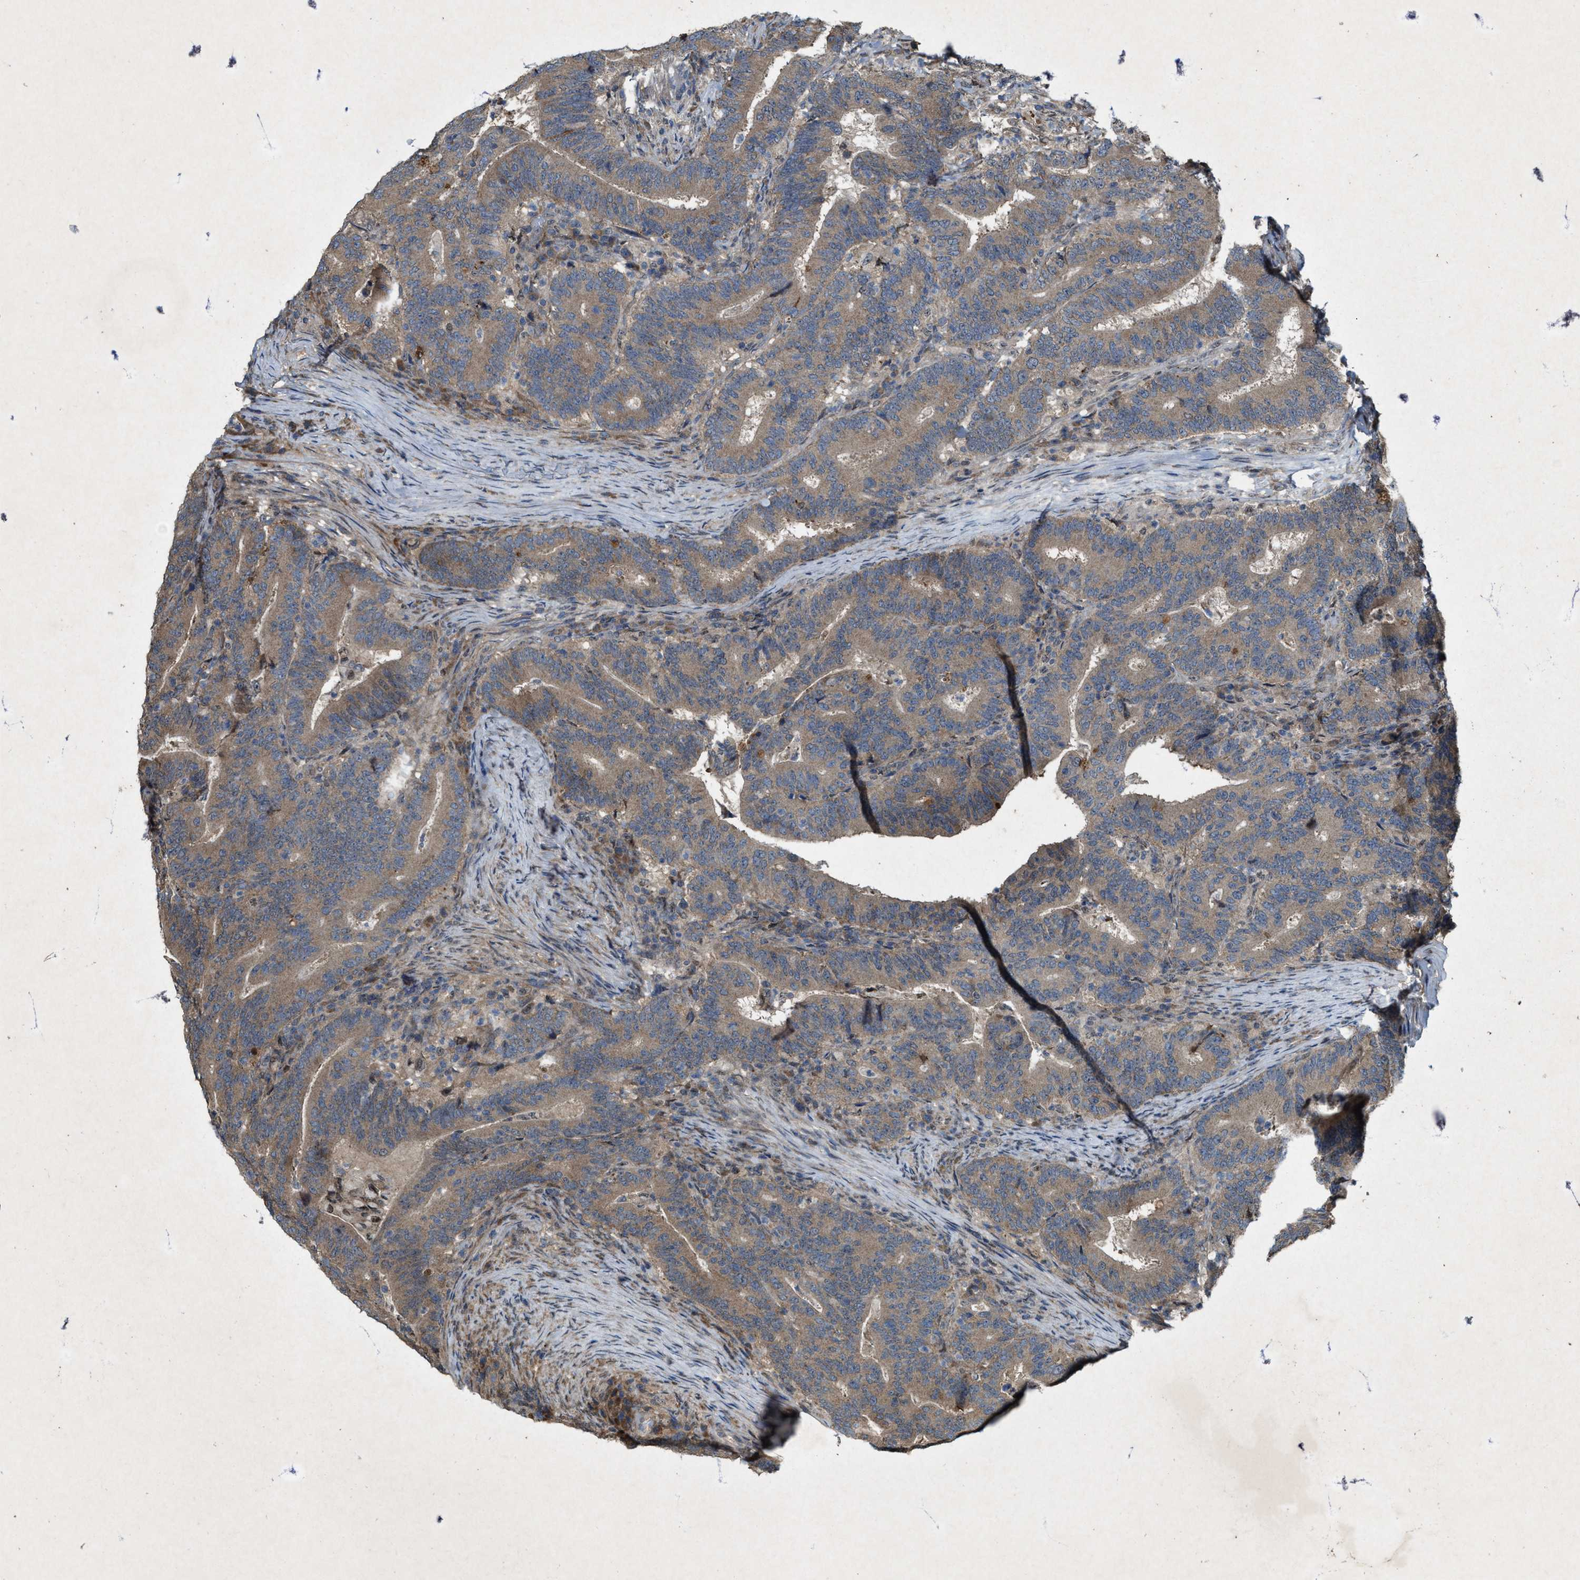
{"staining": {"intensity": "weak", "quantity": ">75%", "location": "cytoplasmic/membranous"}, "tissue": "colorectal cancer", "cell_type": "Tumor cells", "image_type": "cancer", "snomed": [{"axis": "morphology", "description": "Adenocarcinoma, NOS"}, {"axis": "topography", "description": "Colon"}], "caption": "Weak cytoplasmic/membranous staining for a protein is seen in approximately >75% of tumor cells of colorectal cancer (adenocarcinoma) using immunohistochemistry.", "gene": "PDP2", "patient": {"sex": "female", "age": 66}}